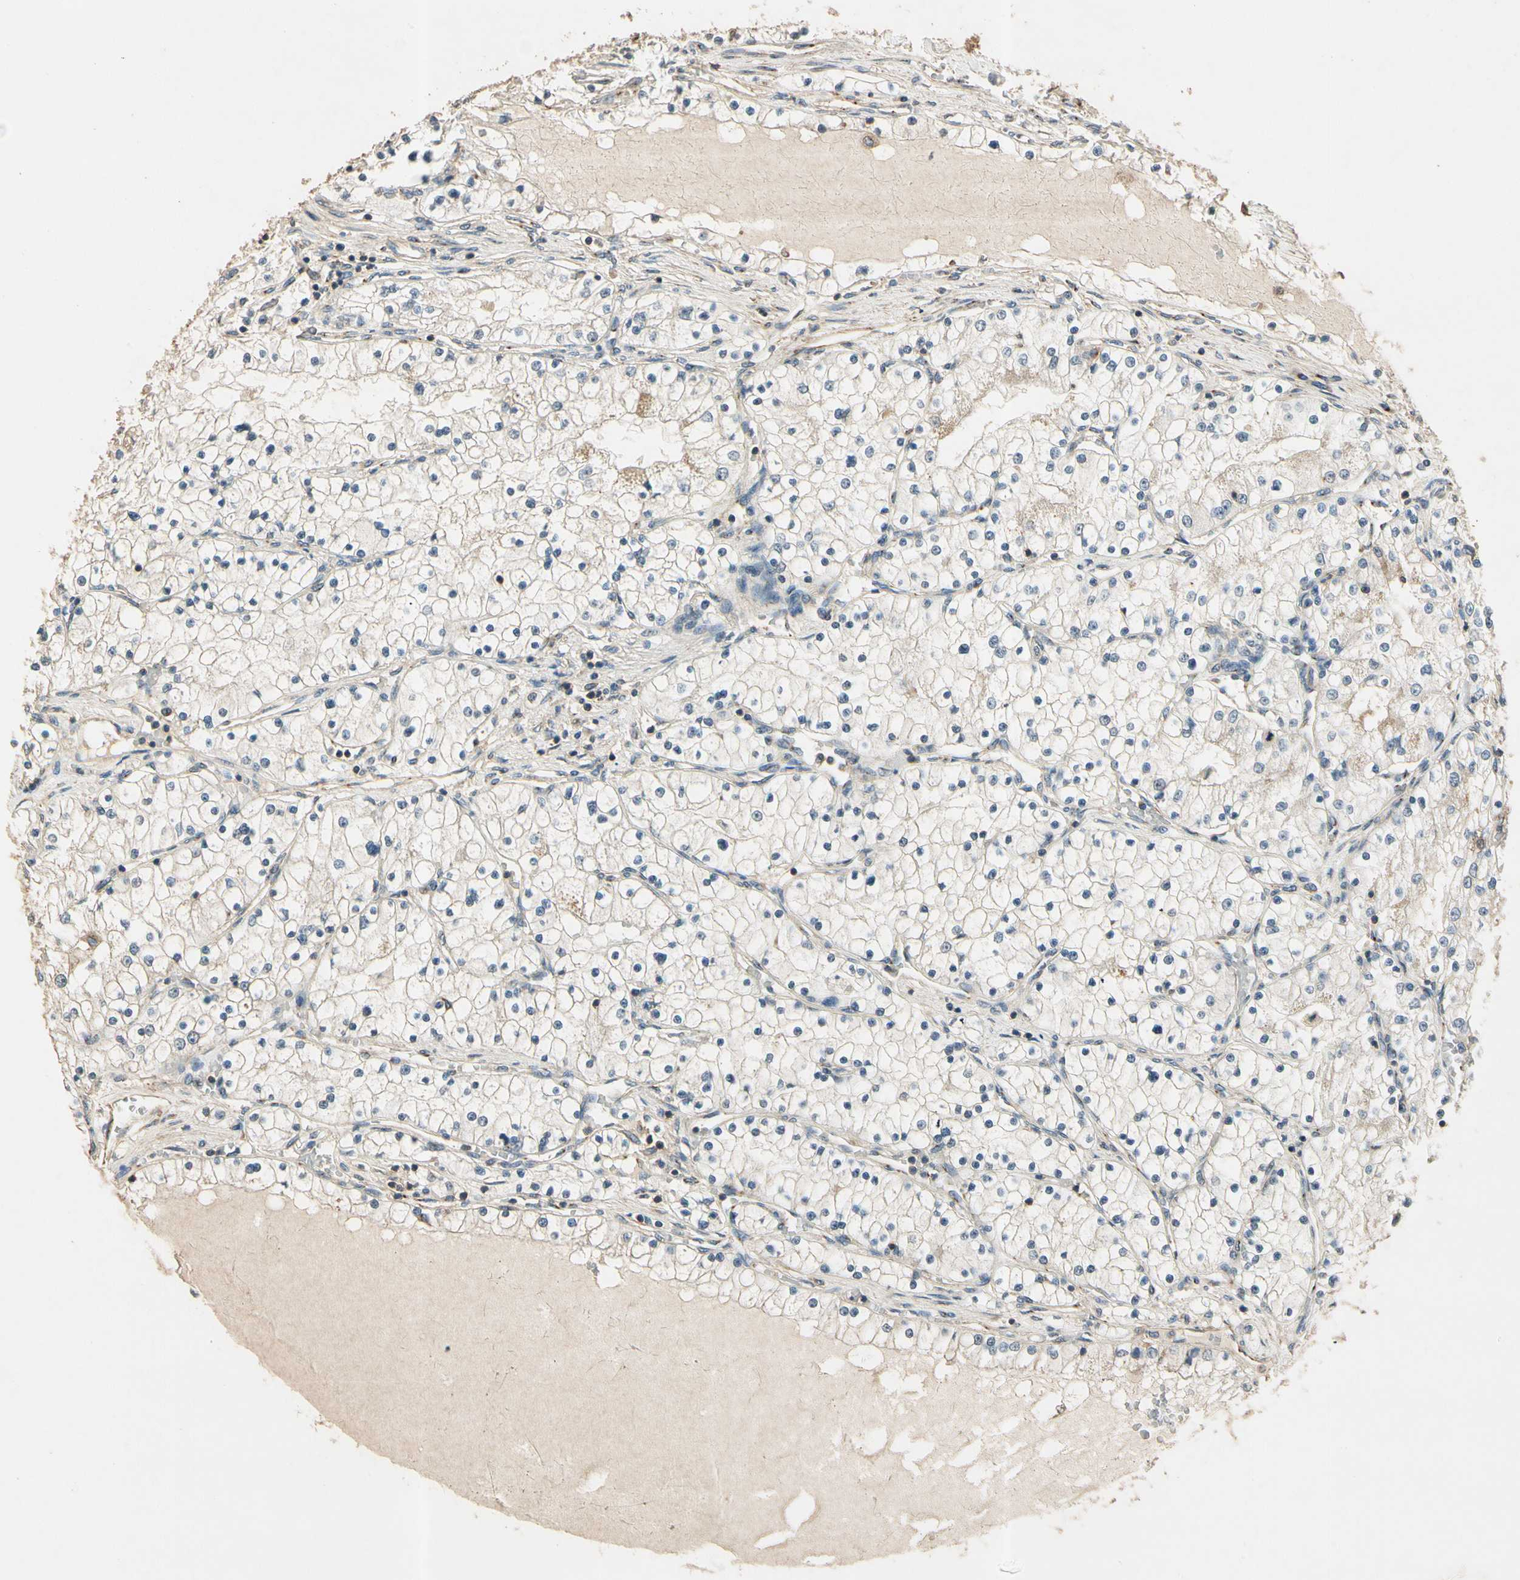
{"staining": {"intensity": "negative", "quantity": "none", "location": "none"}, "tissue": "renal cancer", "cell_type": "Tumor cells", "image_type": "cancer", "snomed": [{"axis": "morphology", "description": "Adenocarcinoma, NOS"}, {"axis": "topography", "description": "Kidney"}], "caption": "This is an immunohistochemistry histopathology image of human adenocarcinoma (renal). There is no expression in tumor cells.", "gene": "AKAP9", "patient": {"sex": "male", "age": 68}}